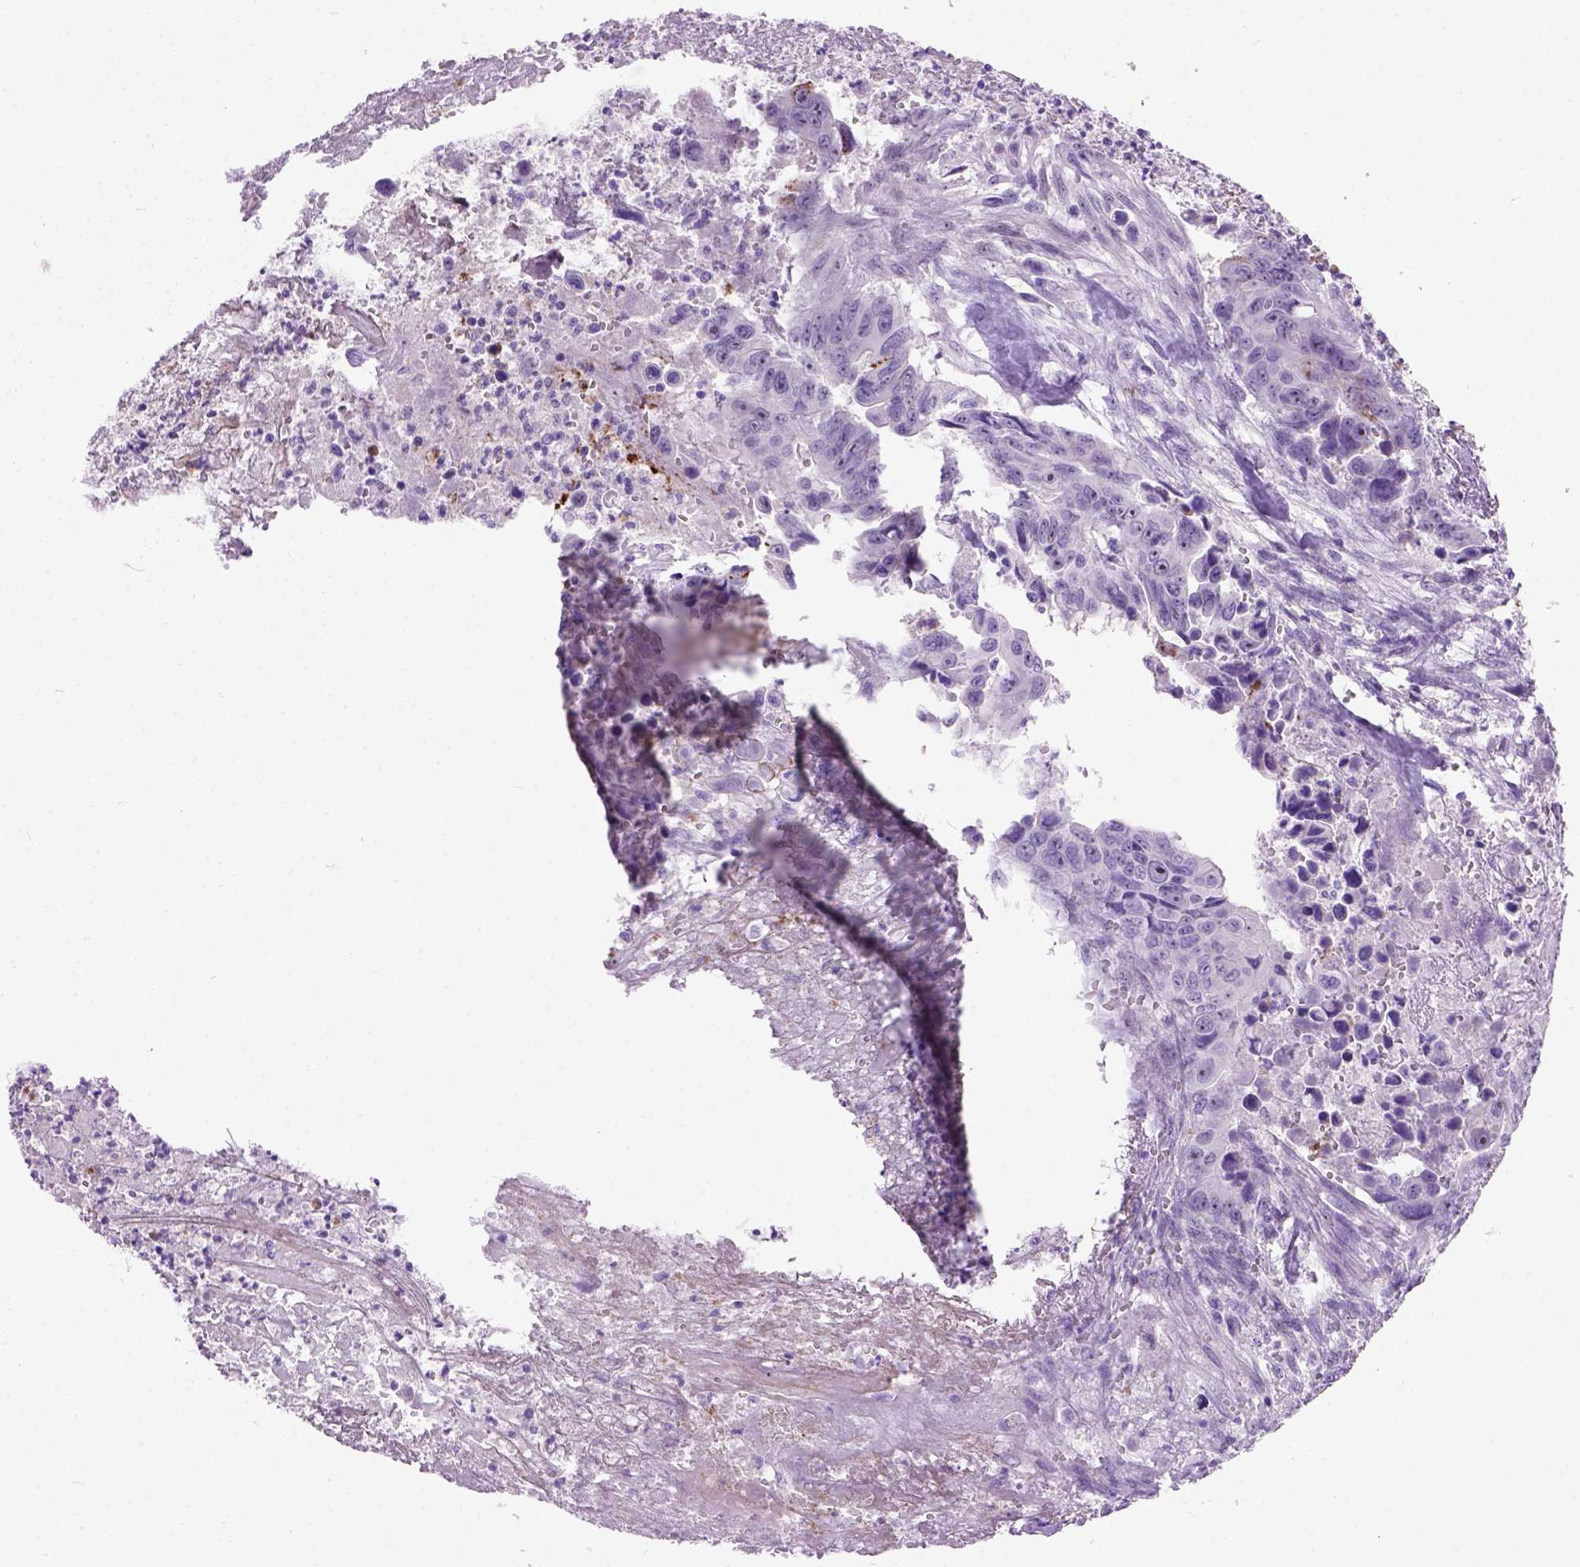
{"staining": {"intensity": "moderate", "quantity": "<25%", "location": "cytoplasmic/membranous"}, "tissue": "colorectal cancer", "cell_type": "Tumor cells", "image_type": "cancer", "snomed": [{"axis": "morphology", "description": "Adenocarcinoma, NOS"}, {"axis": "topography", "description": "Colon"}], "caption": "Human adenocarcinoma (colorectal) stained with a protein marker shows moderate staining in tumor cells.", "gene": "MAPT", "patient": {"sex": "female", "age": 87}}